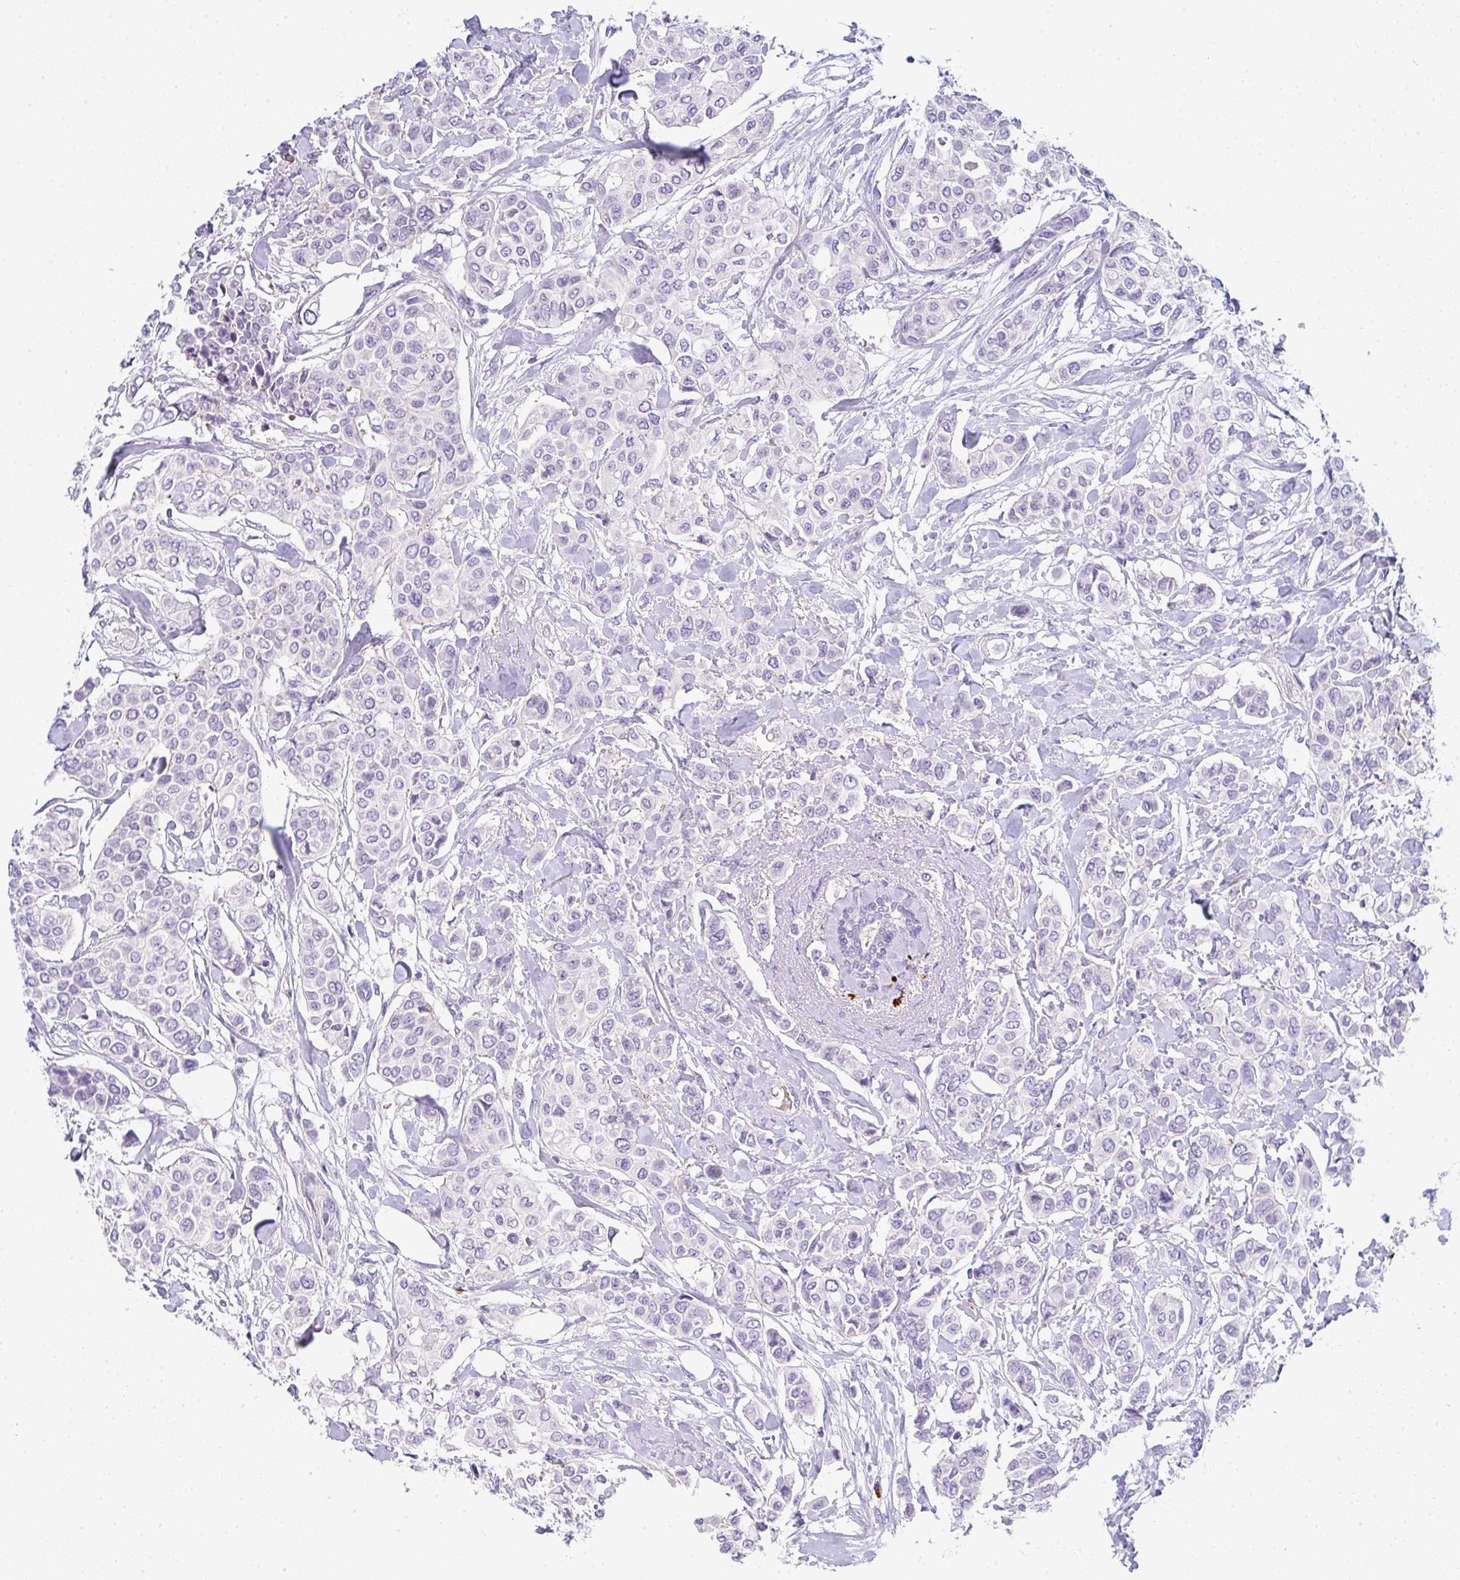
{"staining": {"intensity": "negative", "quantity": "none", "location": "none"}, "tissue": "breast cancer", "cell_type": "Tumor cells", "image_type": "cancer", "snomed": [{"axis": "morphology", "description": "Lobular carcinoma"}, {"axis": "topography", "description": "Breast"}], "caption": "This is an IHC image of lobular carcinoma (breast). There is no staining in tumor cells.", "gene": "CACNA1S", "patient": {"sex": "female", "age": 51}}